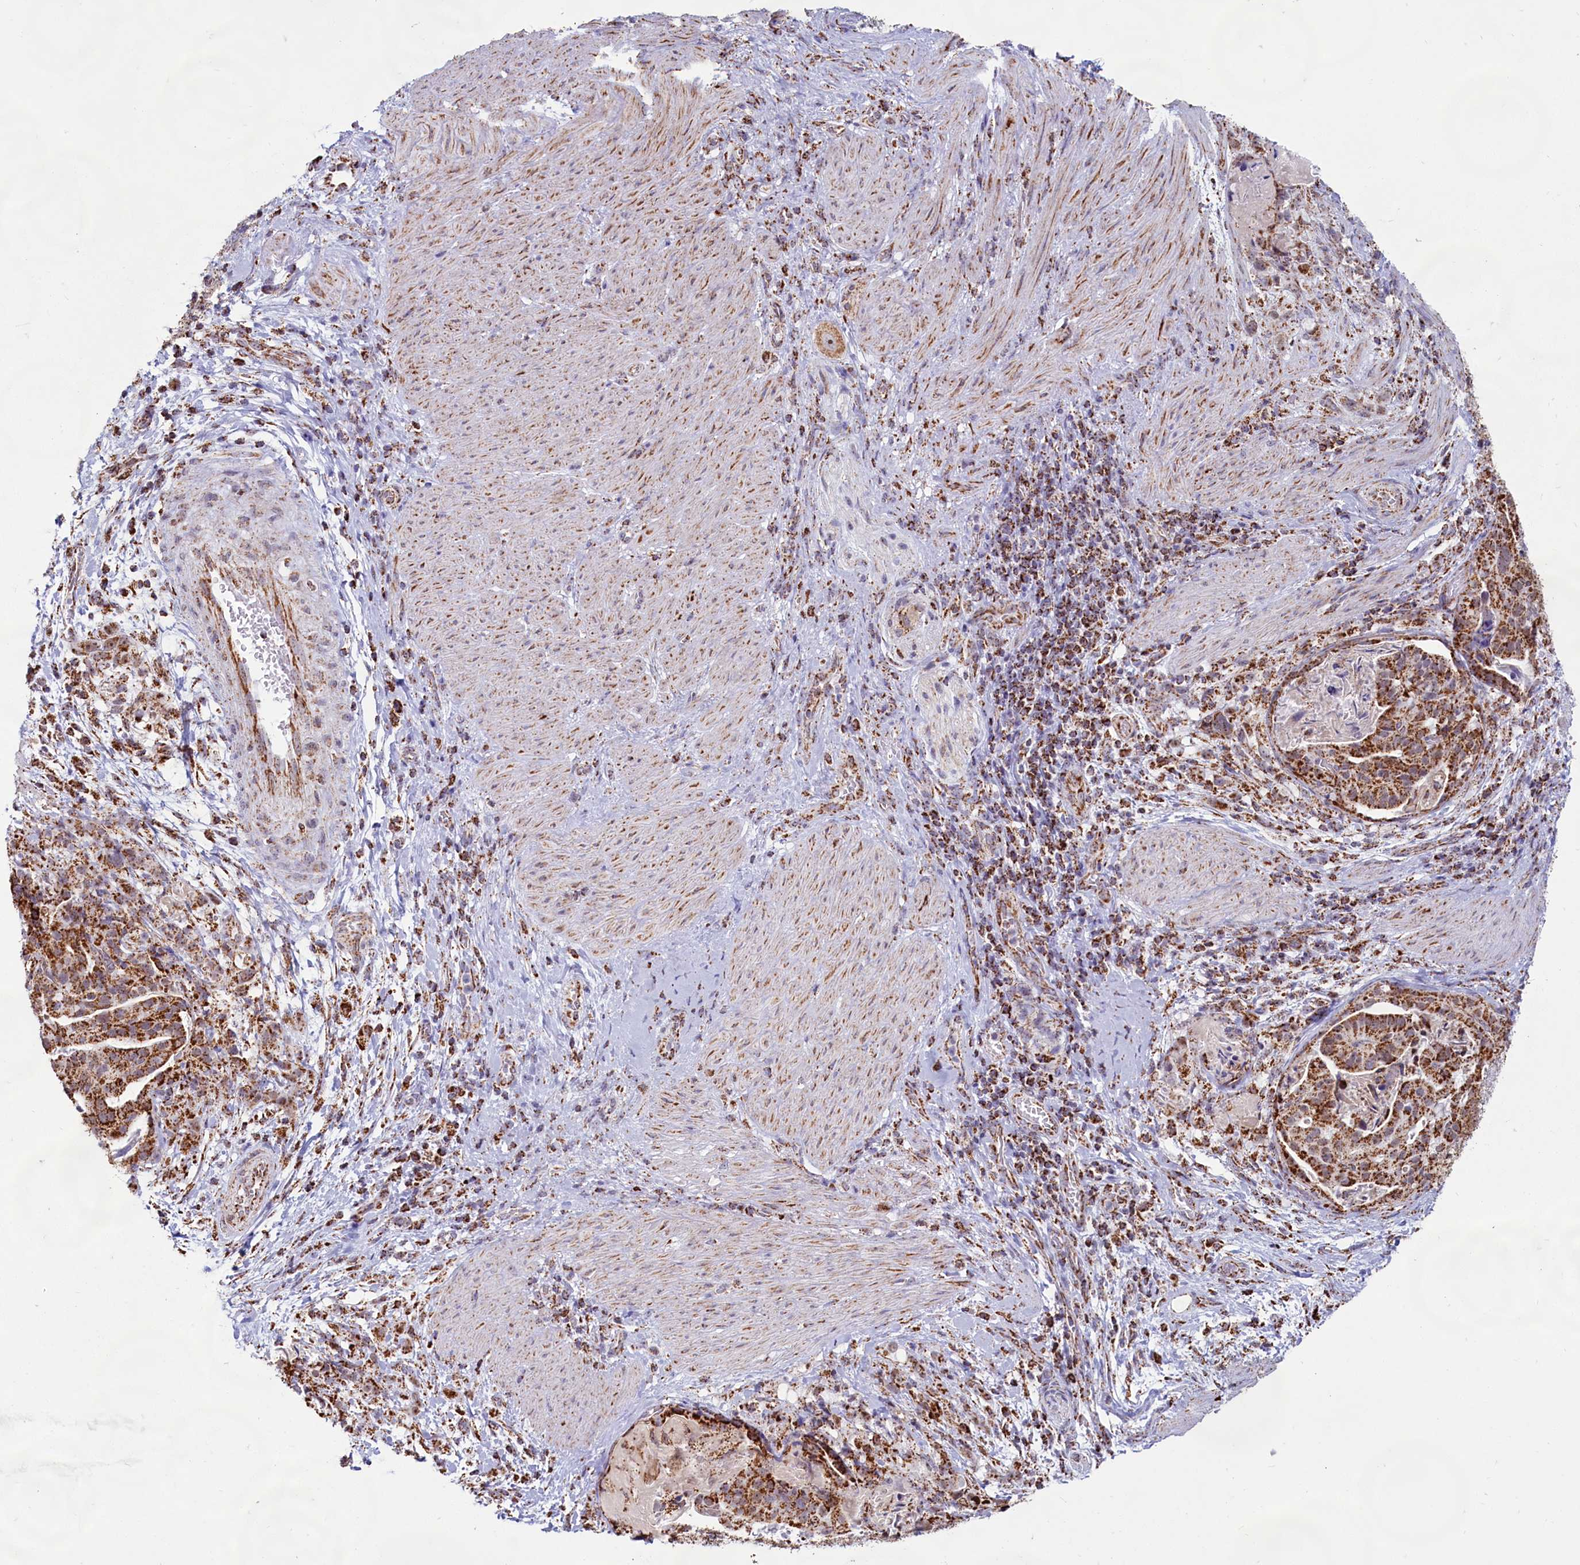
{"staining": {"intensity": "strong", "quantity": ">75%", "location": "cytoplasmic/membranous"}, "tissue": "stomach cancer", "cell_type": "Tumor cells", "image_type": "cancer", "snomed": [{"axis": "morphology", "description": "Adenocarcinoma, NOS"}, {"axis": "topography", "description": "Stomach"}], "caption": "Stomach cancer stained with a protein marker demonstrates strong staining in tumor cells.", "gene": "C1D", "patient": {"sex": "male", "age": 48}}